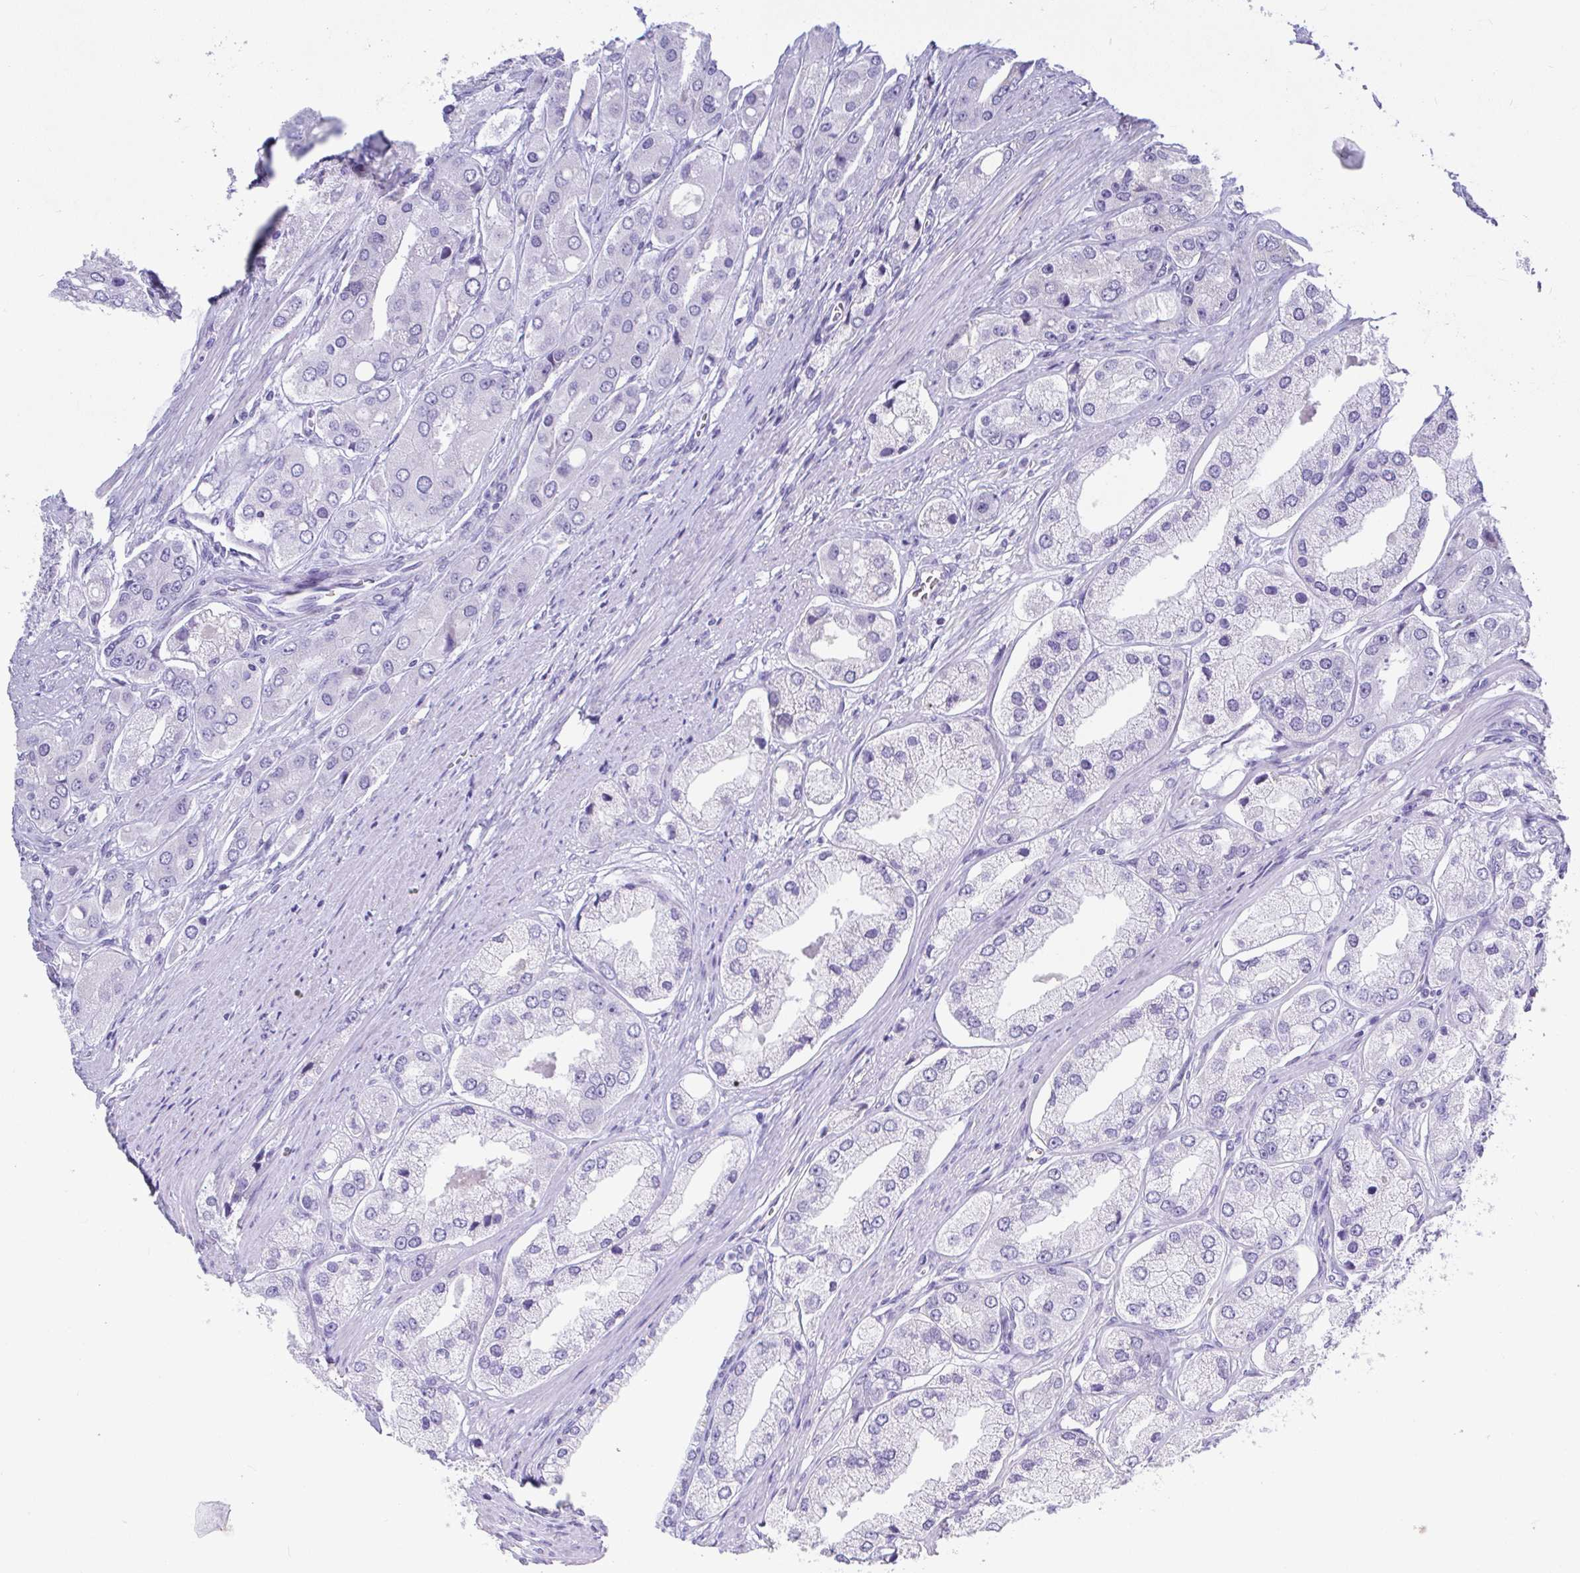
{"staining": {"intensity": "negative", "quantity": "none", "location": "none"}, "tissue": "prostate cancer", "cell_type": "Tumor cells", "image_type": "cancer", "snomed": [{"axis": "morphology", "description": "Adenocarcinoma, Low grade"}, {"axis": "topography", "description": "Prostate"}], "caption": "High power microscopy photomicrograph of an immunohistochemistry histopathology image of prostate low-grade adenocarcinoma, revealing no significant expression in tumor cells.", "gene": "COA5", "patient": {"sex": "male", "age": 69}}